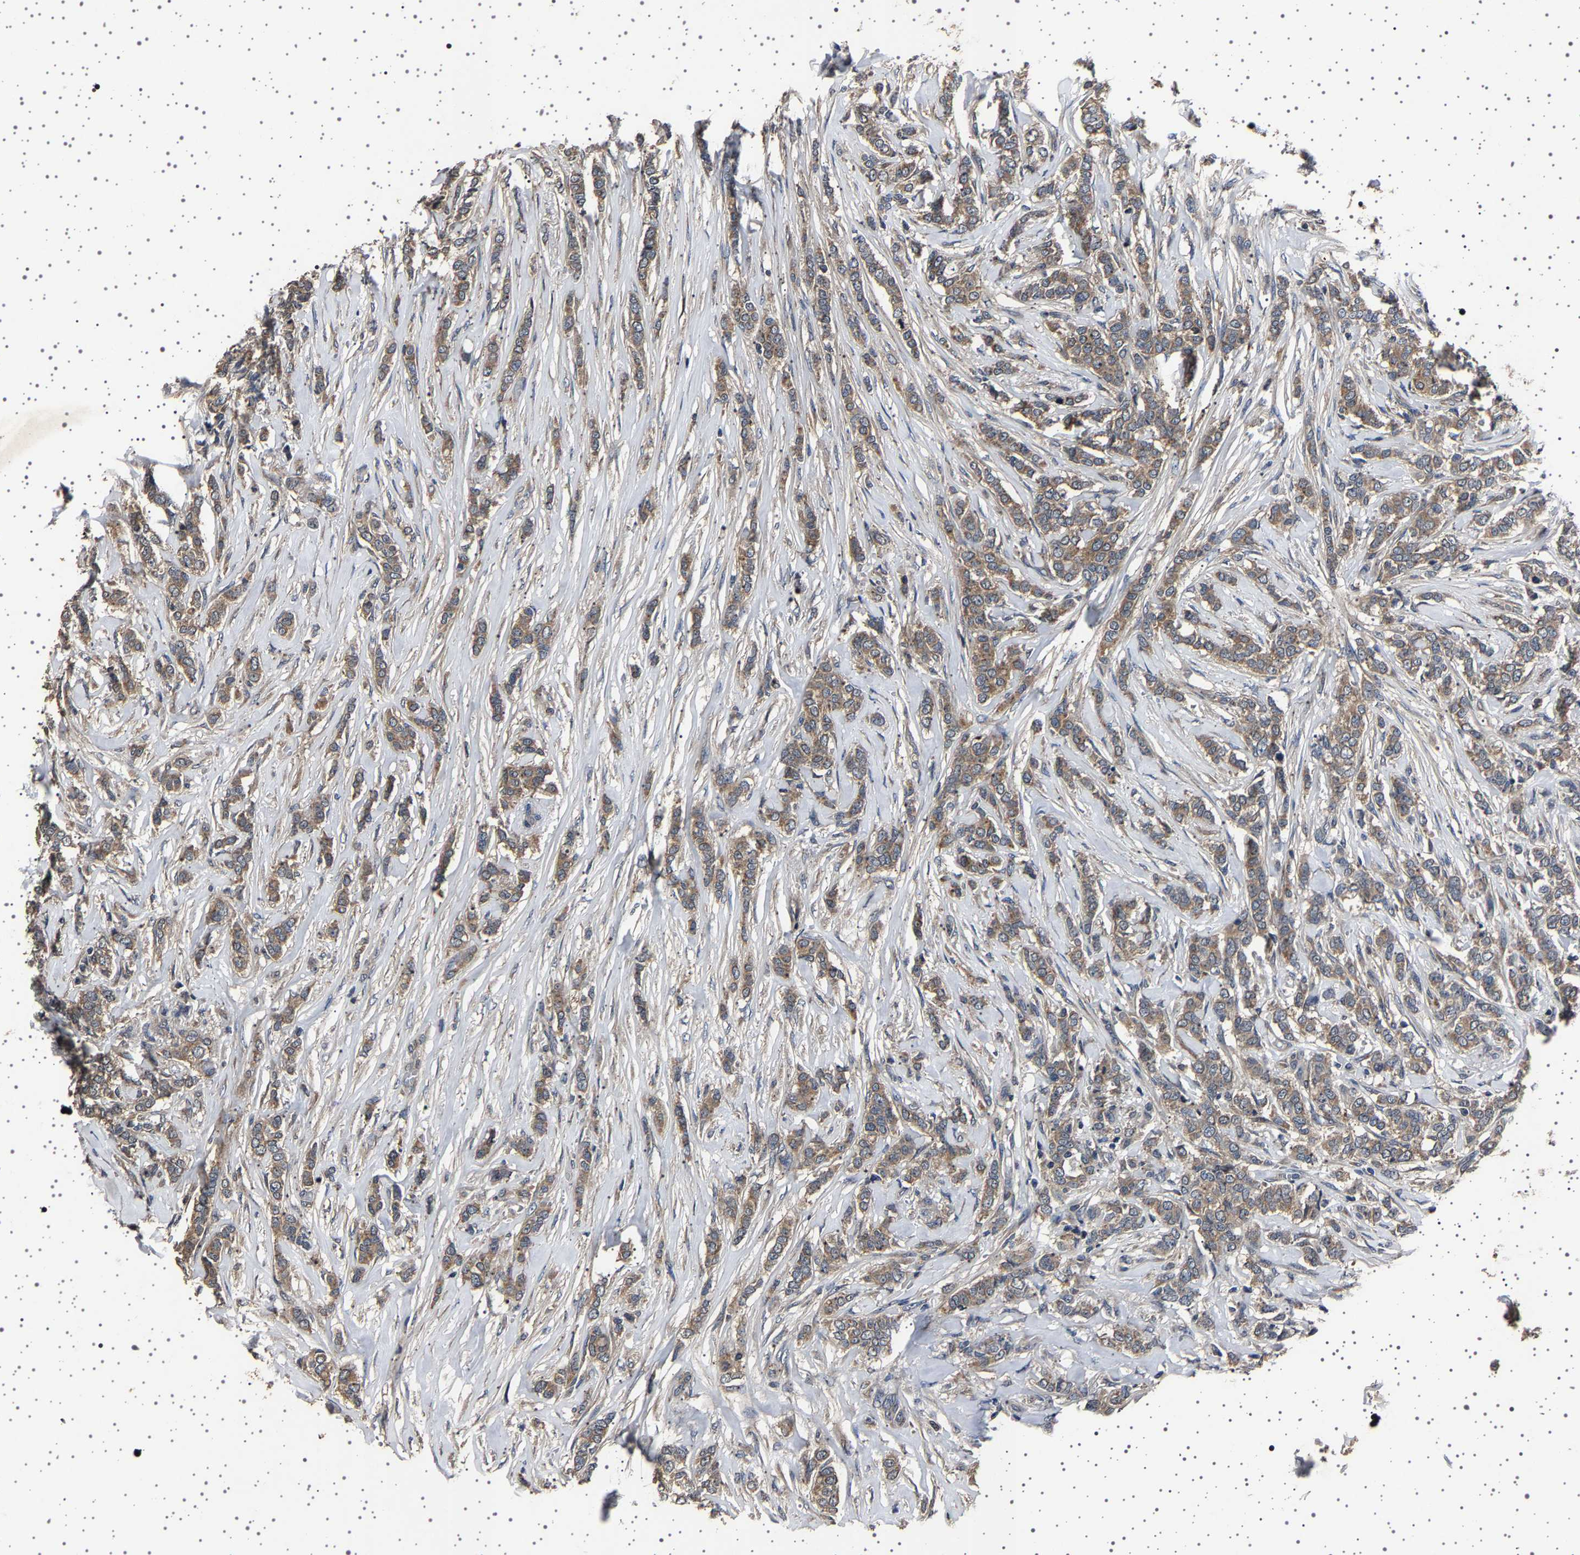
{"staining": {"intensity": "moderate", "quantity": ">75%", "location": "cytoplasmic/membranous"}, "tissue": "breast cancer", "cell_type": "Tumor cells", "image_type": "cancer", "snomed": [{"axis": "morphology", "description": "Lobular carcinoma"}, {"axis": "topography", "description": "Skin"}, {"axis": "topography", "description": "Breast"}], "caption": "Protein staining reveals moderate cytoplasmic/membranous positivity in about >75% of tumor cells in breast cancer (lobular carcinoma).", "gene": "NCKAP1", "patient": {"sex": "female", "age": 46}}